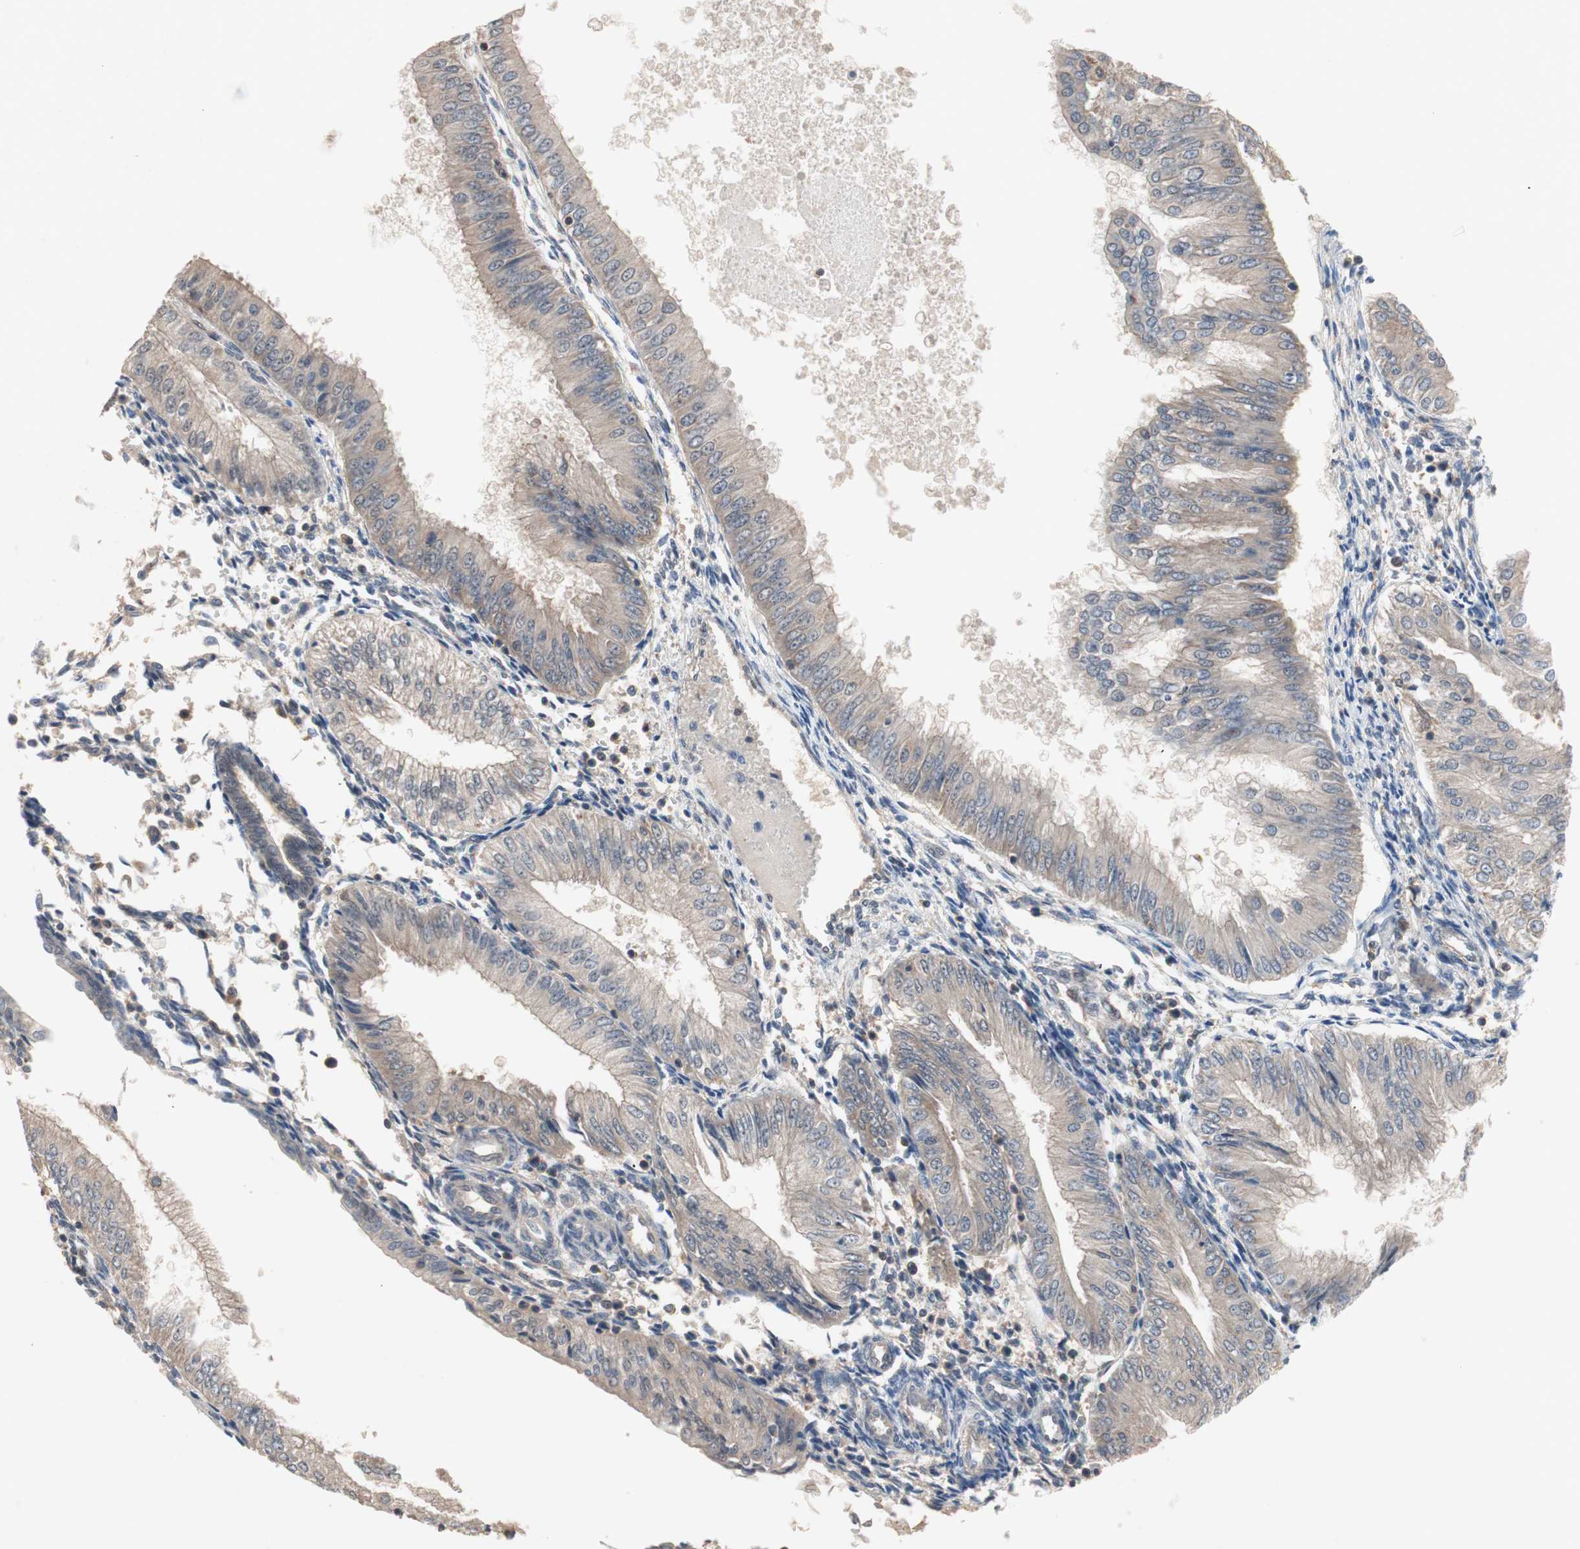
{"staining": {"intensity": "moderate", "quantity": ">75%", "location": "cytoplasmic/membranous"}, "tissue": "endometrial cancer", "cell_type": "Tumor cells", "image_type": "cancer", "snomed": [{"axis": "morphology", "description": "Adenocarcinoma, NOS"}, {"axis": "topography", "description": "Endometrium"}], "caption": "A high-resolution micrograph shows IHC staining of endometrial adenocarcinoma, which reveals moderate cytoplasmic/membranous positivity in approximately >75% of tumor cells.", "gene": "GART", "patient": {"sex": "female", "age": 53}}